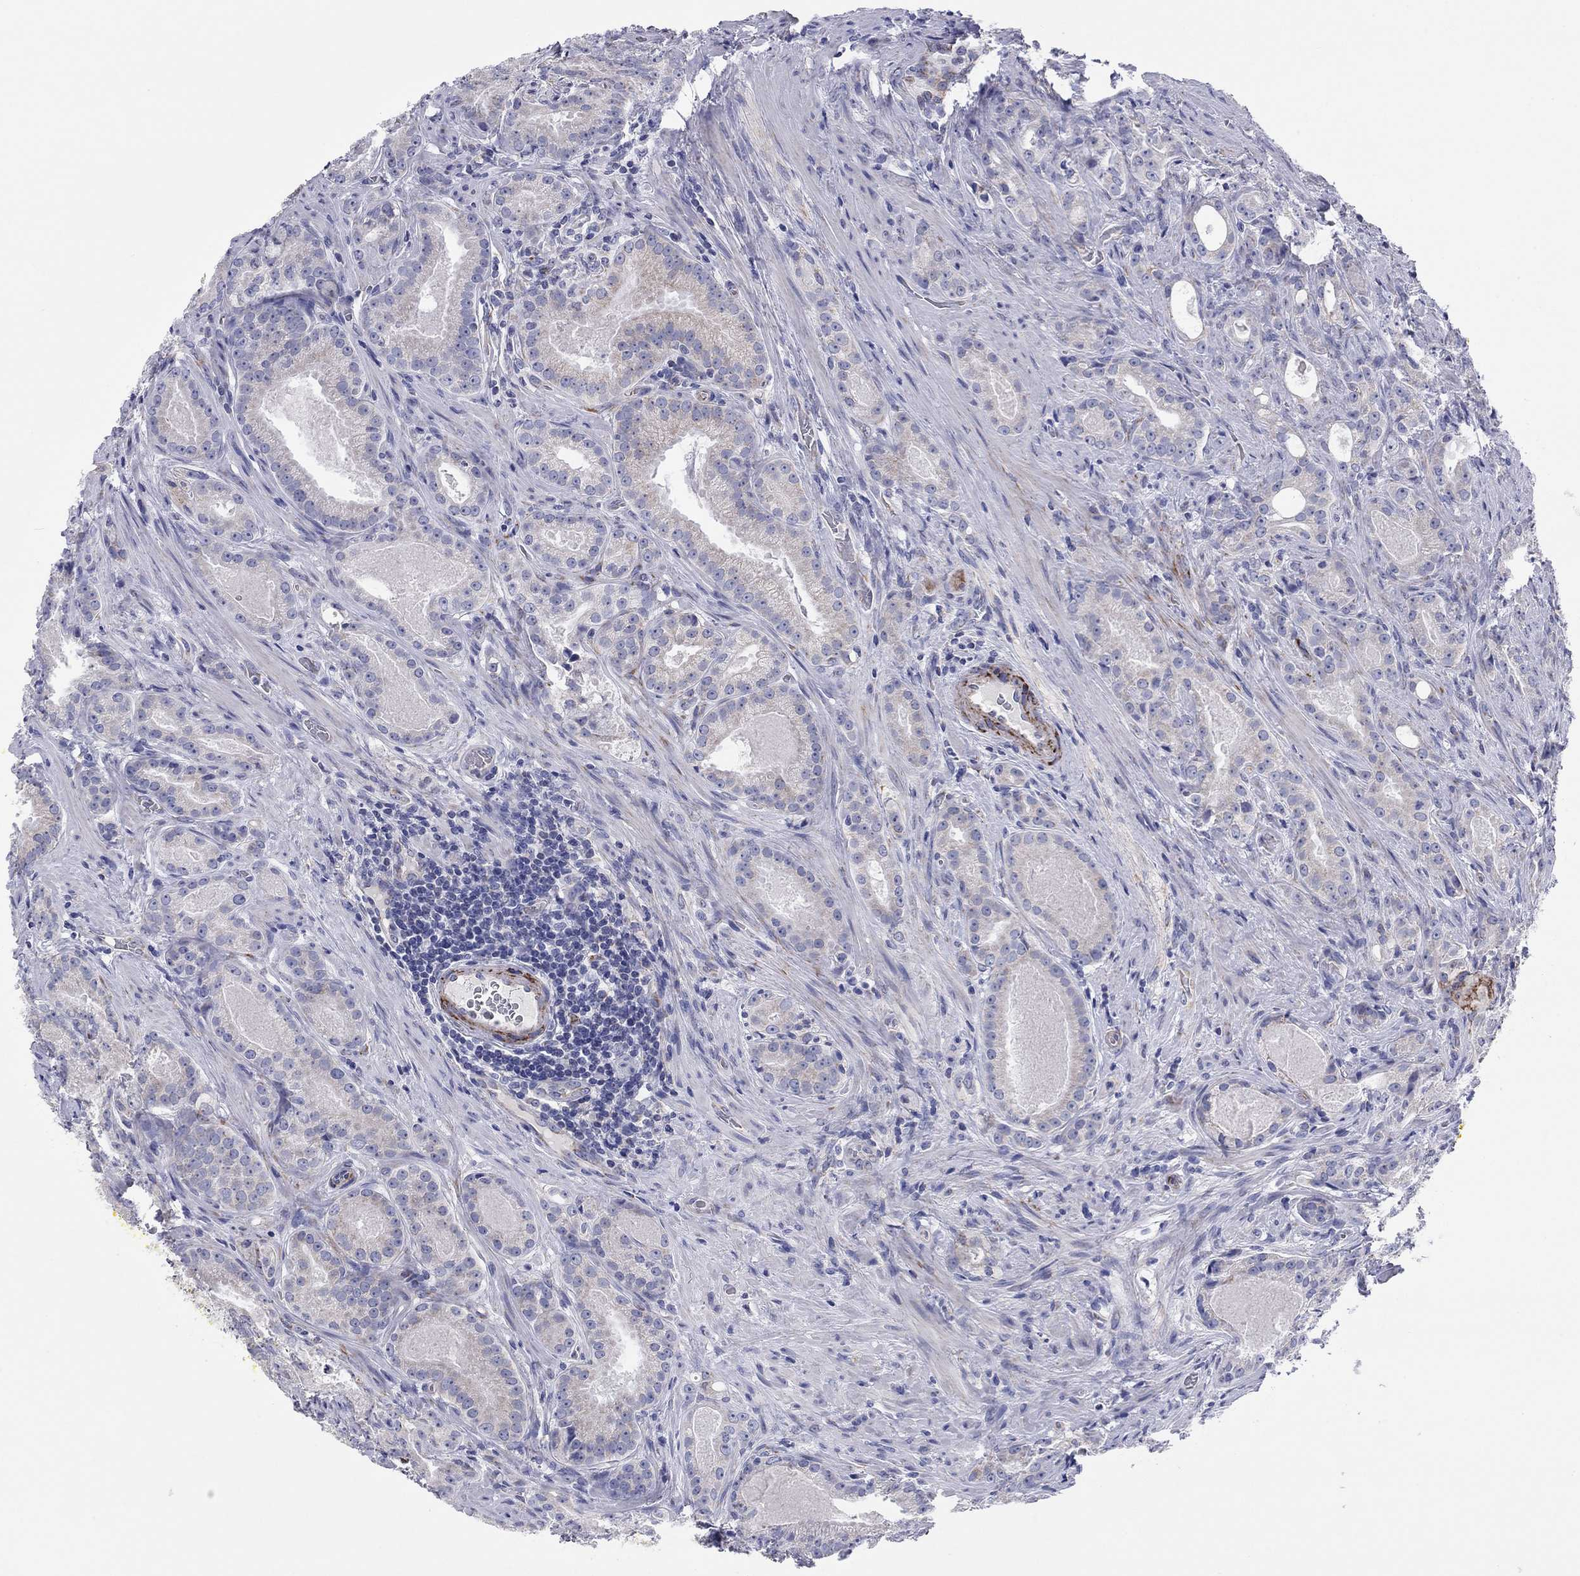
{"staining": {"intensity": "negative", "quantity": "none", "location": "none"}, "tissue": "prostate cancer", "cell_type": "Tumor cells", "image_type": "cancer", "snomed": [{"axis": "morphology", "description": "Adenocarcinoma, NOS"}, {"axis": "topography", "description": "Prostate"}], "caption": "Tumor cells are negative for brown protein staining in prostate cancer (adenocarcinoma).", "gene": "MGST3", "patient": {"sex": "male", "age": 61}}